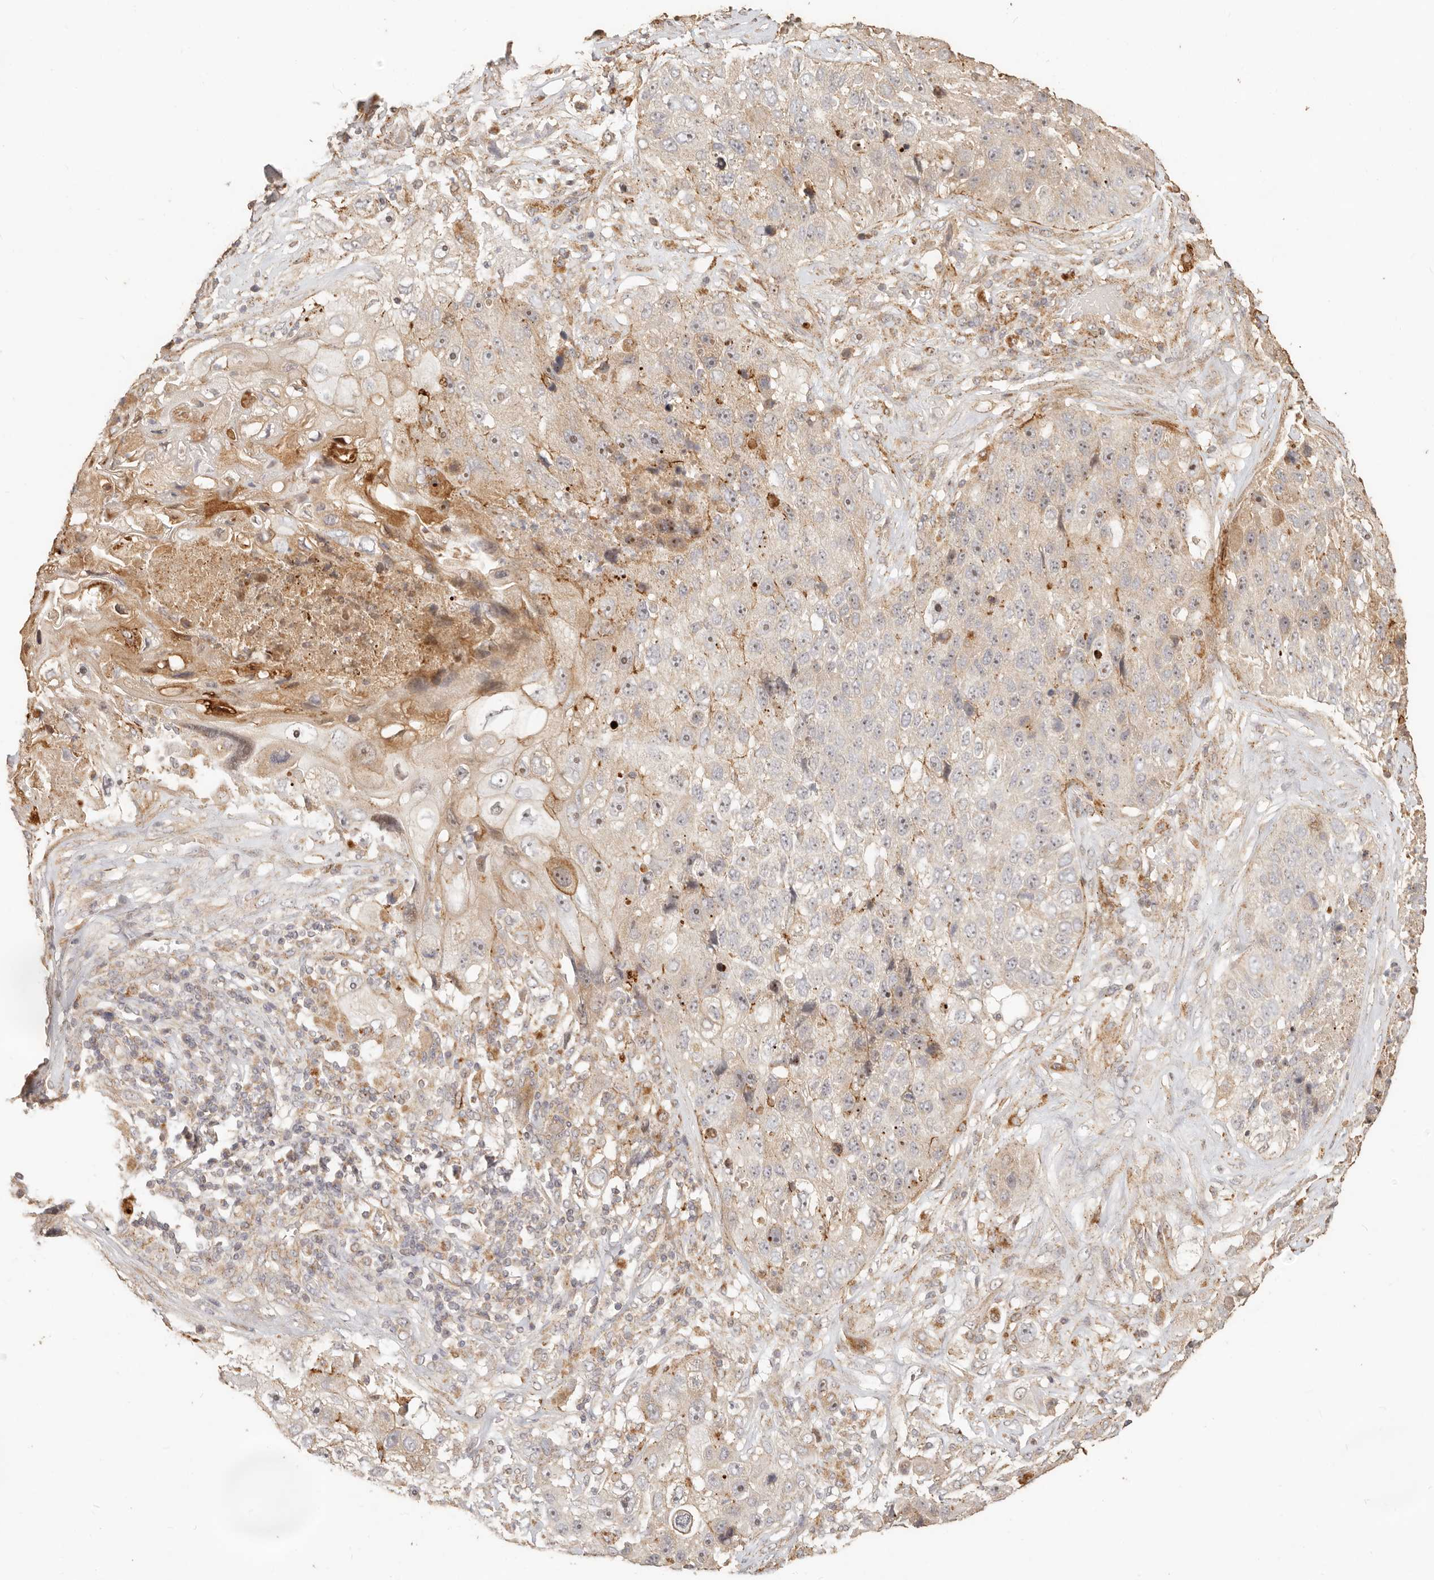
{"staining": {"intensity": "moderate", "quantity": "<25%", "location": "cytoplasmic/membranous,nuclear"}, "tissue": "lung cancer", "cell_type": "Tumor cells", "image_type": "cancer", "snomed": [{"axis": "morphology", "description": "Squamous cell carcinoma, NOS"}, {"axis": "topography", "description": "Lung"}], "caption": "About <25% of tumor cells in human lung cancer (squamous cell carcinoma) exhibit moderate cytoplasmic/membranous and nuclear protein positivity as visualized by brown immunohistochemical staining.", "gene": "PTPN22", "patient": {"sex": "male", "age": 61}}